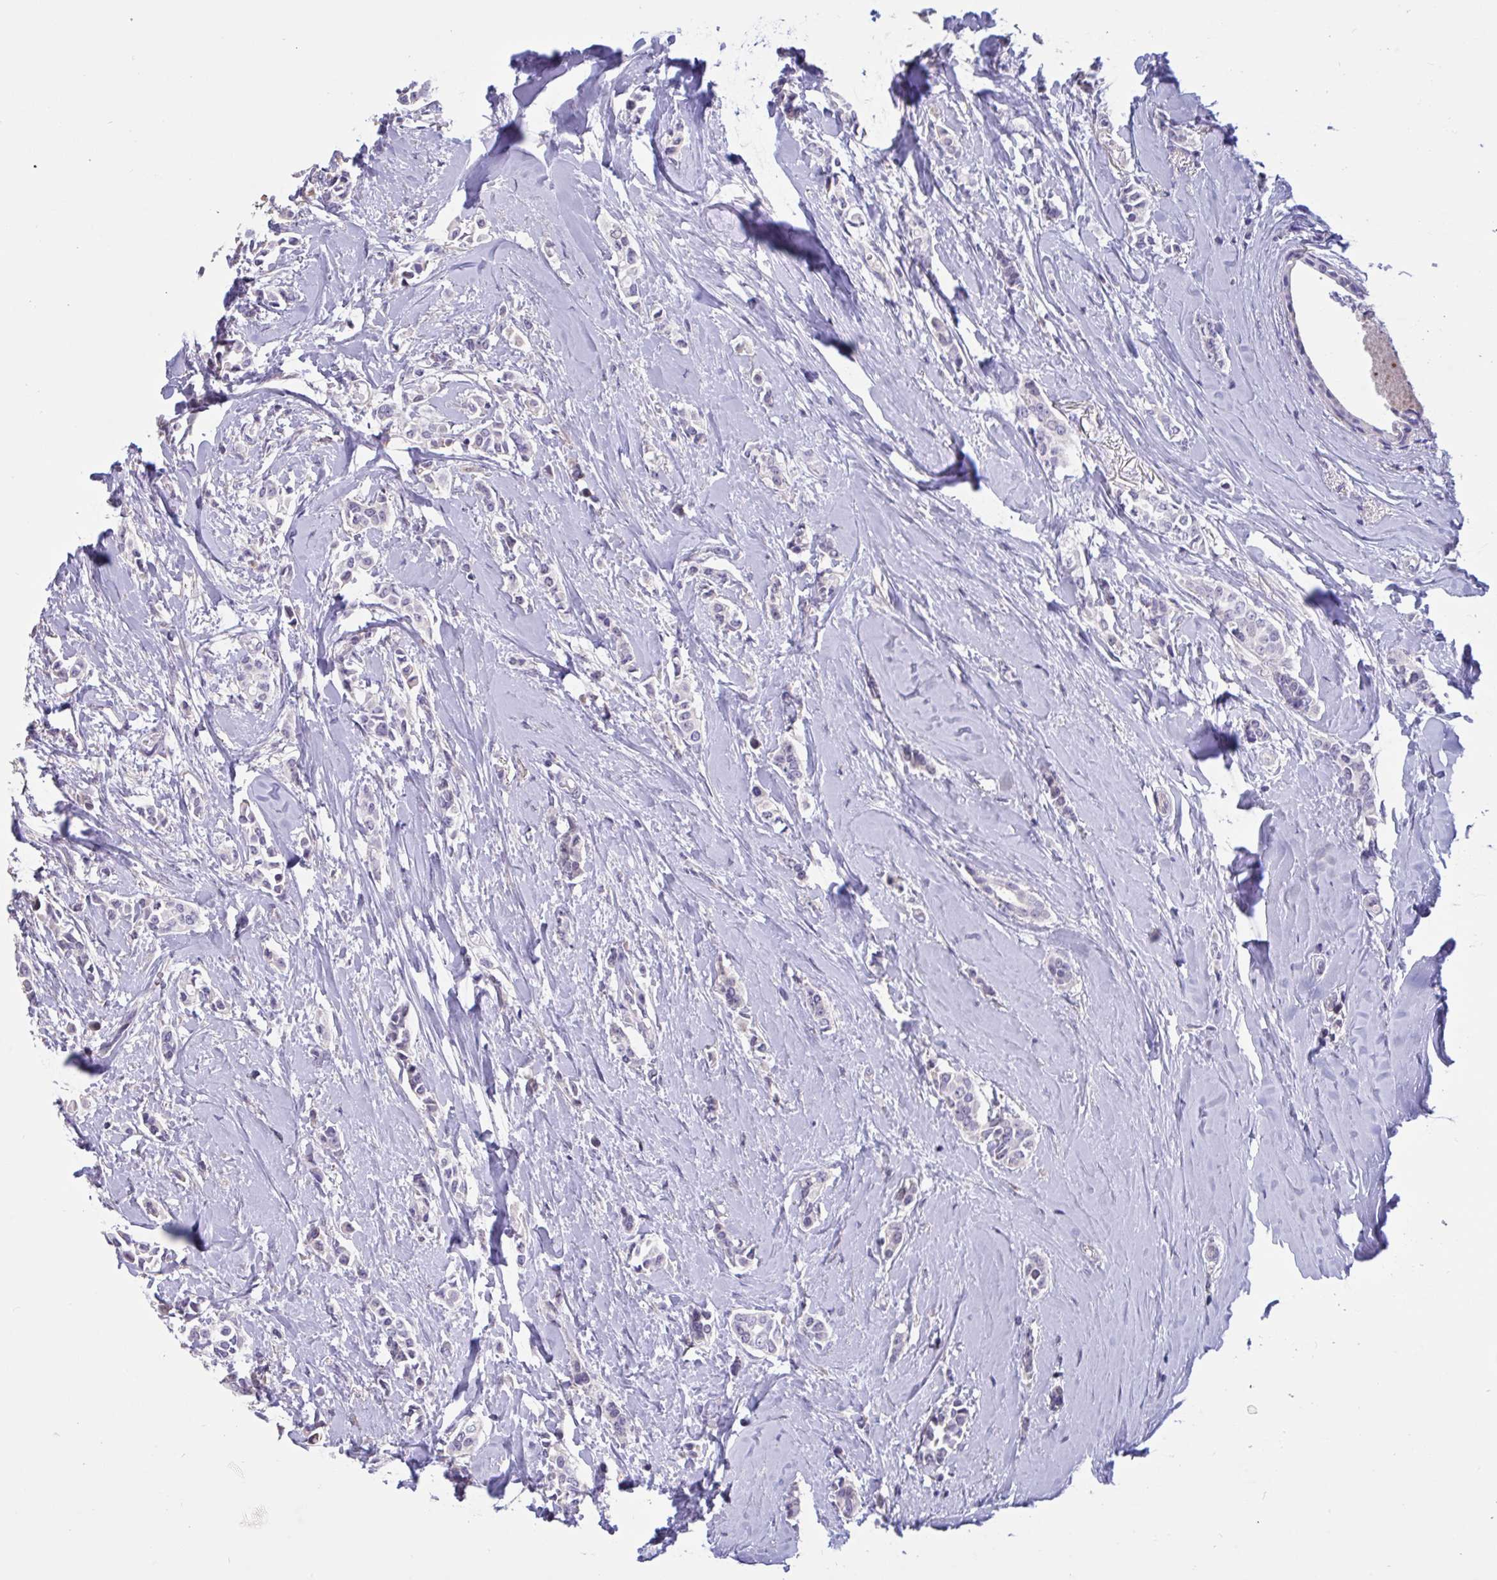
{"staining": {"intensity": "negative", "quantity": "none", "location": "none"}, "tissue": "breast cancer", "cell_type": "Tumor cells", "image_type": "cancer", "snomed": [{"axis": "morphology", "description": "Duct carcinoma"}, {"axis": "topography", "description": "Breast"}], "caption": "DAB (3,3'-diaminobenzidine) immunohistochemical staining of infiltrating ductal carcinoma (breast) demonstrates no significant staining in tumor cells.", "gene": "DDX39A", "patient": {"sex": "female", "age": 64}}